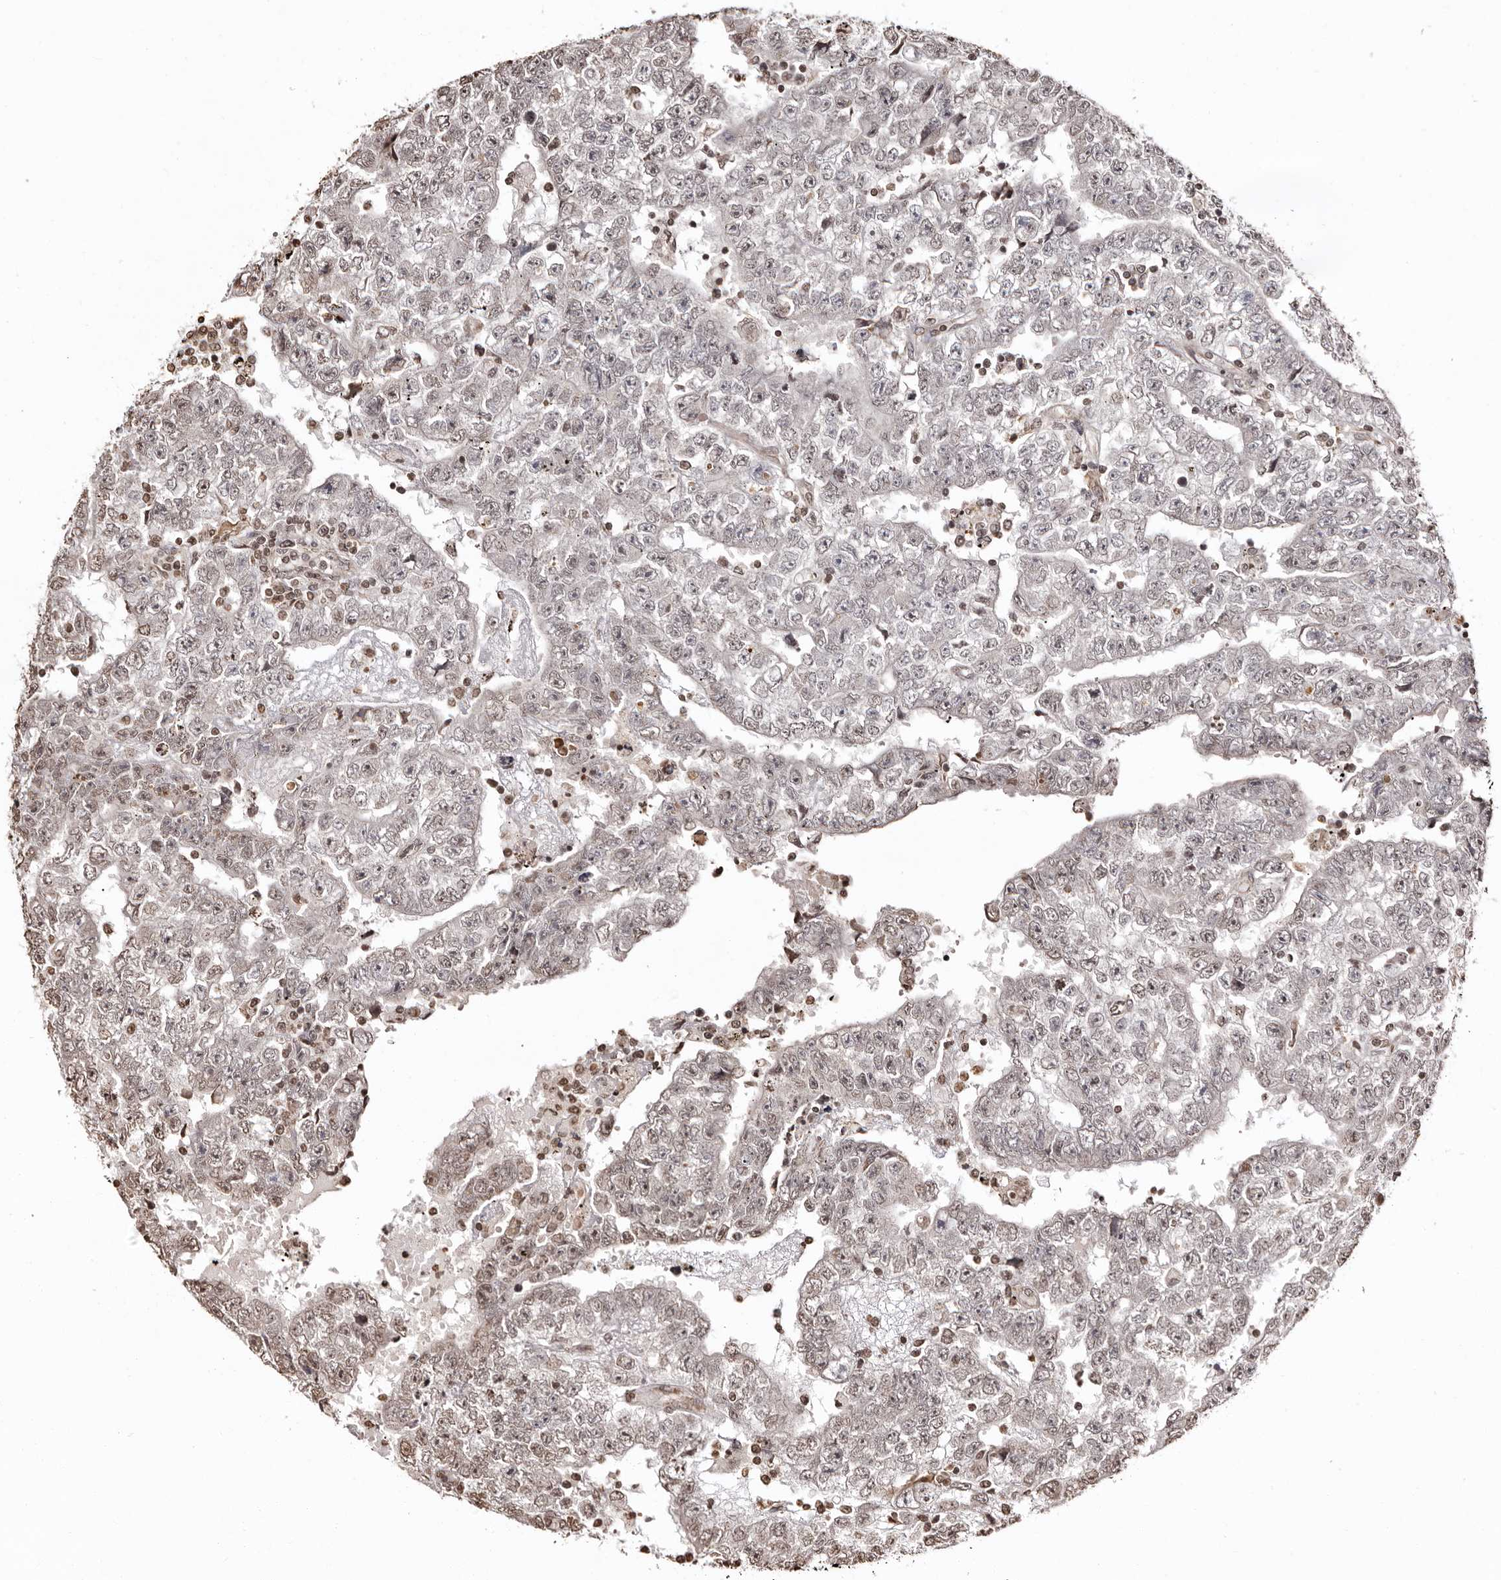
{"staining": {"intensity": "weak", "quantity": "25%-75%", "location": "nuclear"}, "tissue": "testis cancer", "cell_type": "Tumor cells", "image_type": "cancer", "snomed": [{"axis": "morphology", "description": "Carcinoma, Embryonal, NOS"}, {"axis": "topography", "description": "Testis"}], "caption": "Testis cancer was stained to show a protein in brown. There is low levels of weak nuclear staining in approximately 25%-75% of tumor cells.", "gene": "CCDC190", "patient": {"sex": "male", "age": 25}}